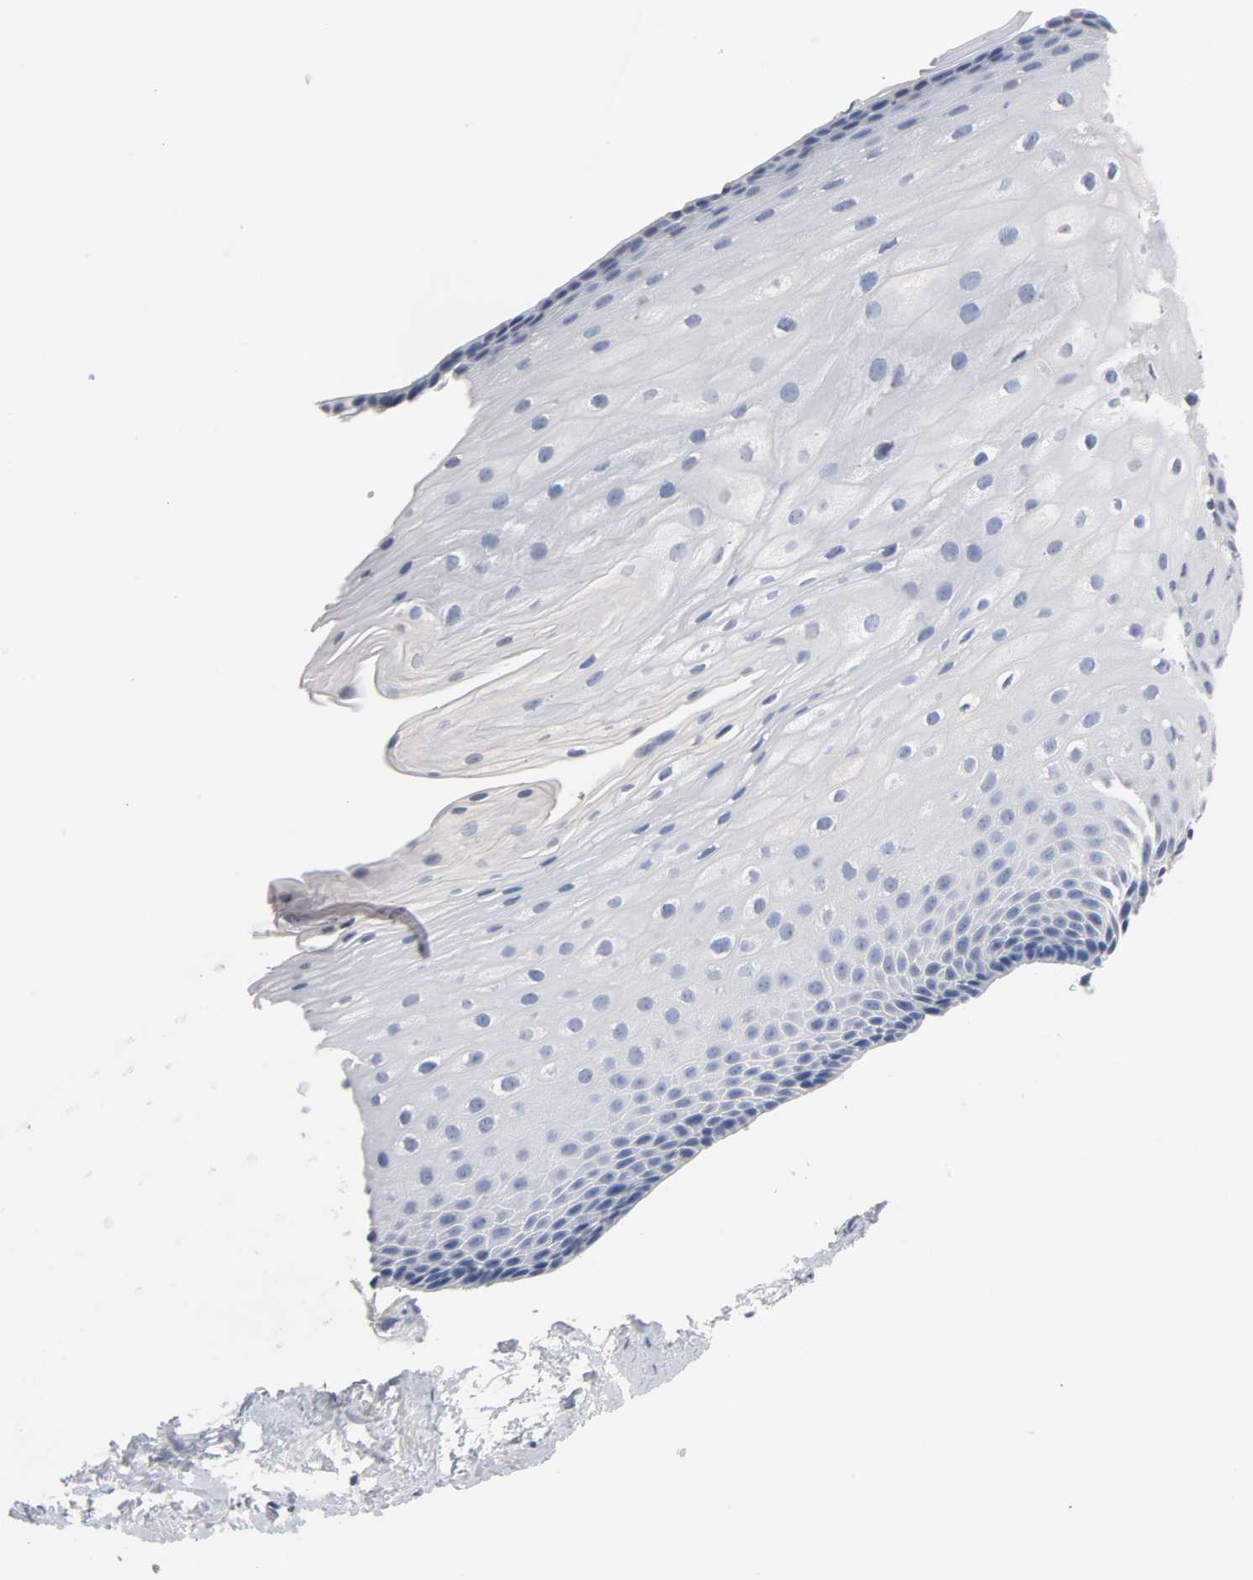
{"staining": {"intensity": "negative", "quantity": "none", "location": "none"}, "tissue": "esophagus", "cell_type": "Squamous epithelial cells", "image_type": "normal", "snomed": [{"axis": "morphology", "description": "Normal tissue, NOS"}, {"axis": "topography", "description": "Esophagus"}], "caption": "IHC photomicrograph of unremarkable esophagus stained for a protein (brown), which demonstrates no positivity in squamous epithelial cells.", "gene": "ZCCHC13", "patient": {"sex": "female", "age": 70}}